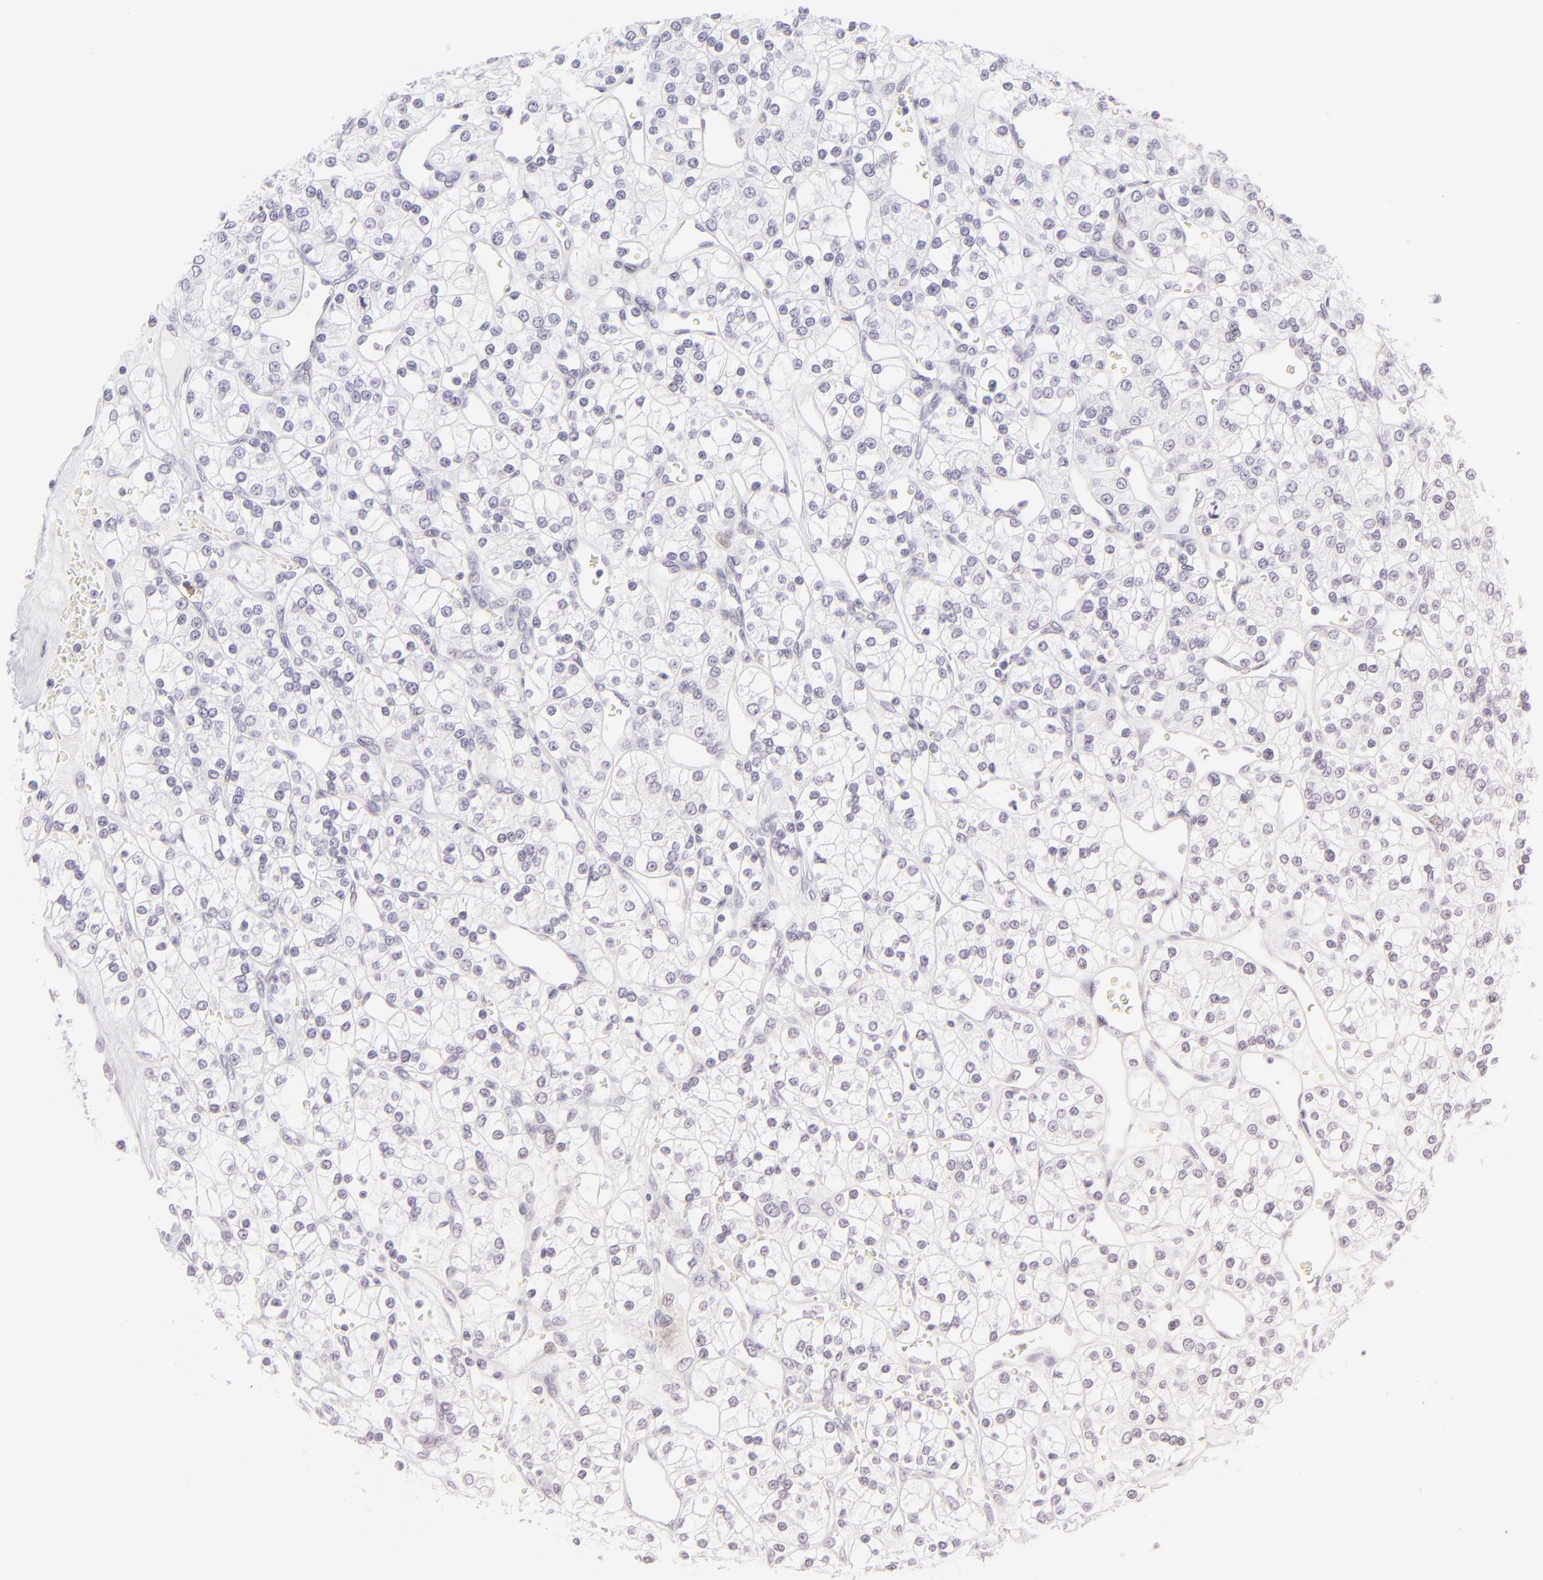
{"staining": {"intensity": "negative", "quantity": "none", "location": "none"}, "tissue": "renal cancer", "cell_type": "Tumor cells", "image_type": "cancer", "snomed": [{"axis": "morphology", "description": "Adenocarcinoma, NOS"}, {"axis": "topography", "description": "Kidney"}], "caption": "Adenocarcinoma (renal) stained for a protein using immunohistochemistry reveals no expression tumor cells.", "gene": "FCER2", "patient": {"sex": "female", "age": 62}}